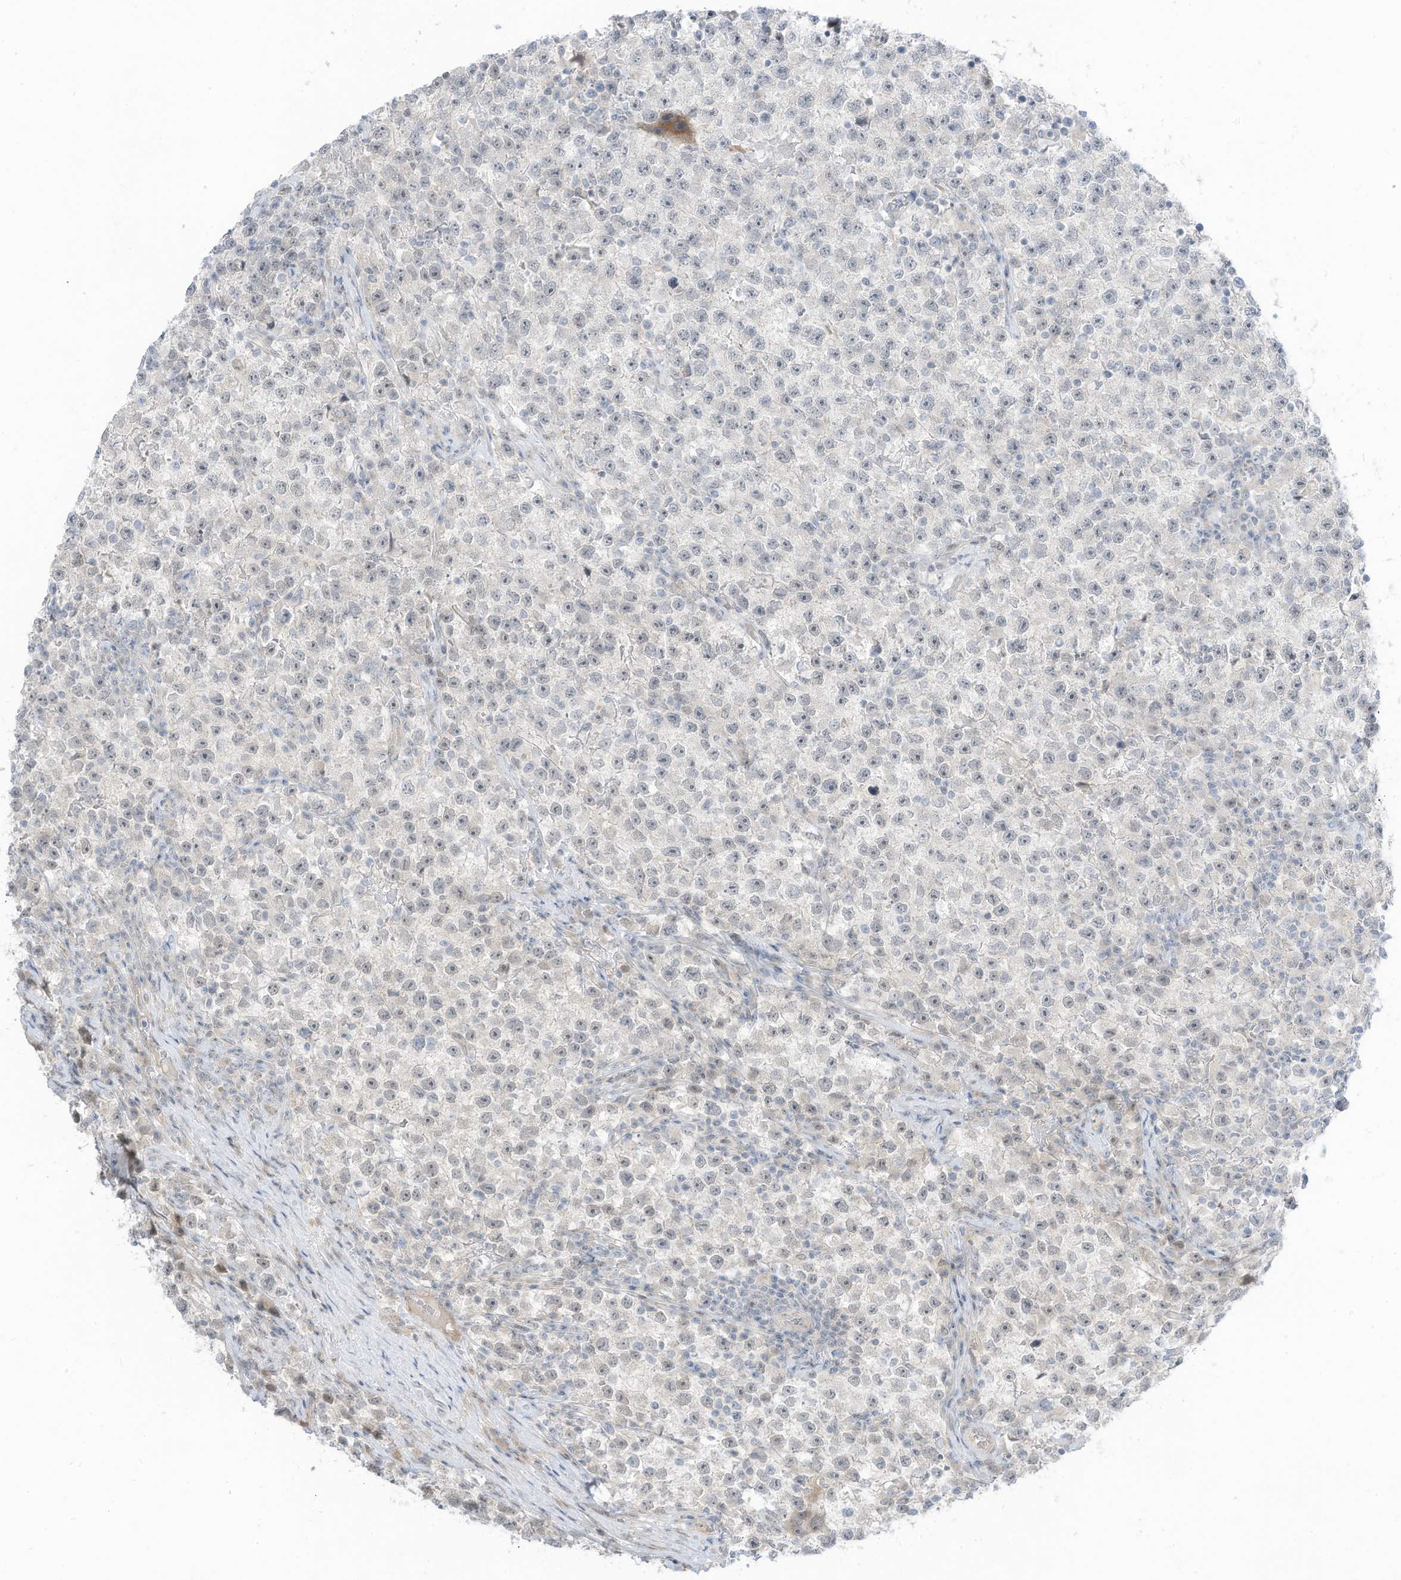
{"staining": {"intensity": "negative", "quantity": "none", "location": "none"}, "tissue": "testis cancer", "cell_type": "Tumor cells", "image_type": "cancer", "snomed": [{"axis": "morphology", "description": "Seminoma, NOS"}, {"axis": "topography", "description": "Testis"}], "caption": "Human testis cancer (seminoma) stained for a protein using IHC demonstrates no positivity in tumor cells.", "gene": "ASPRV1", "patient": {"sex": "male", "age": 22}}